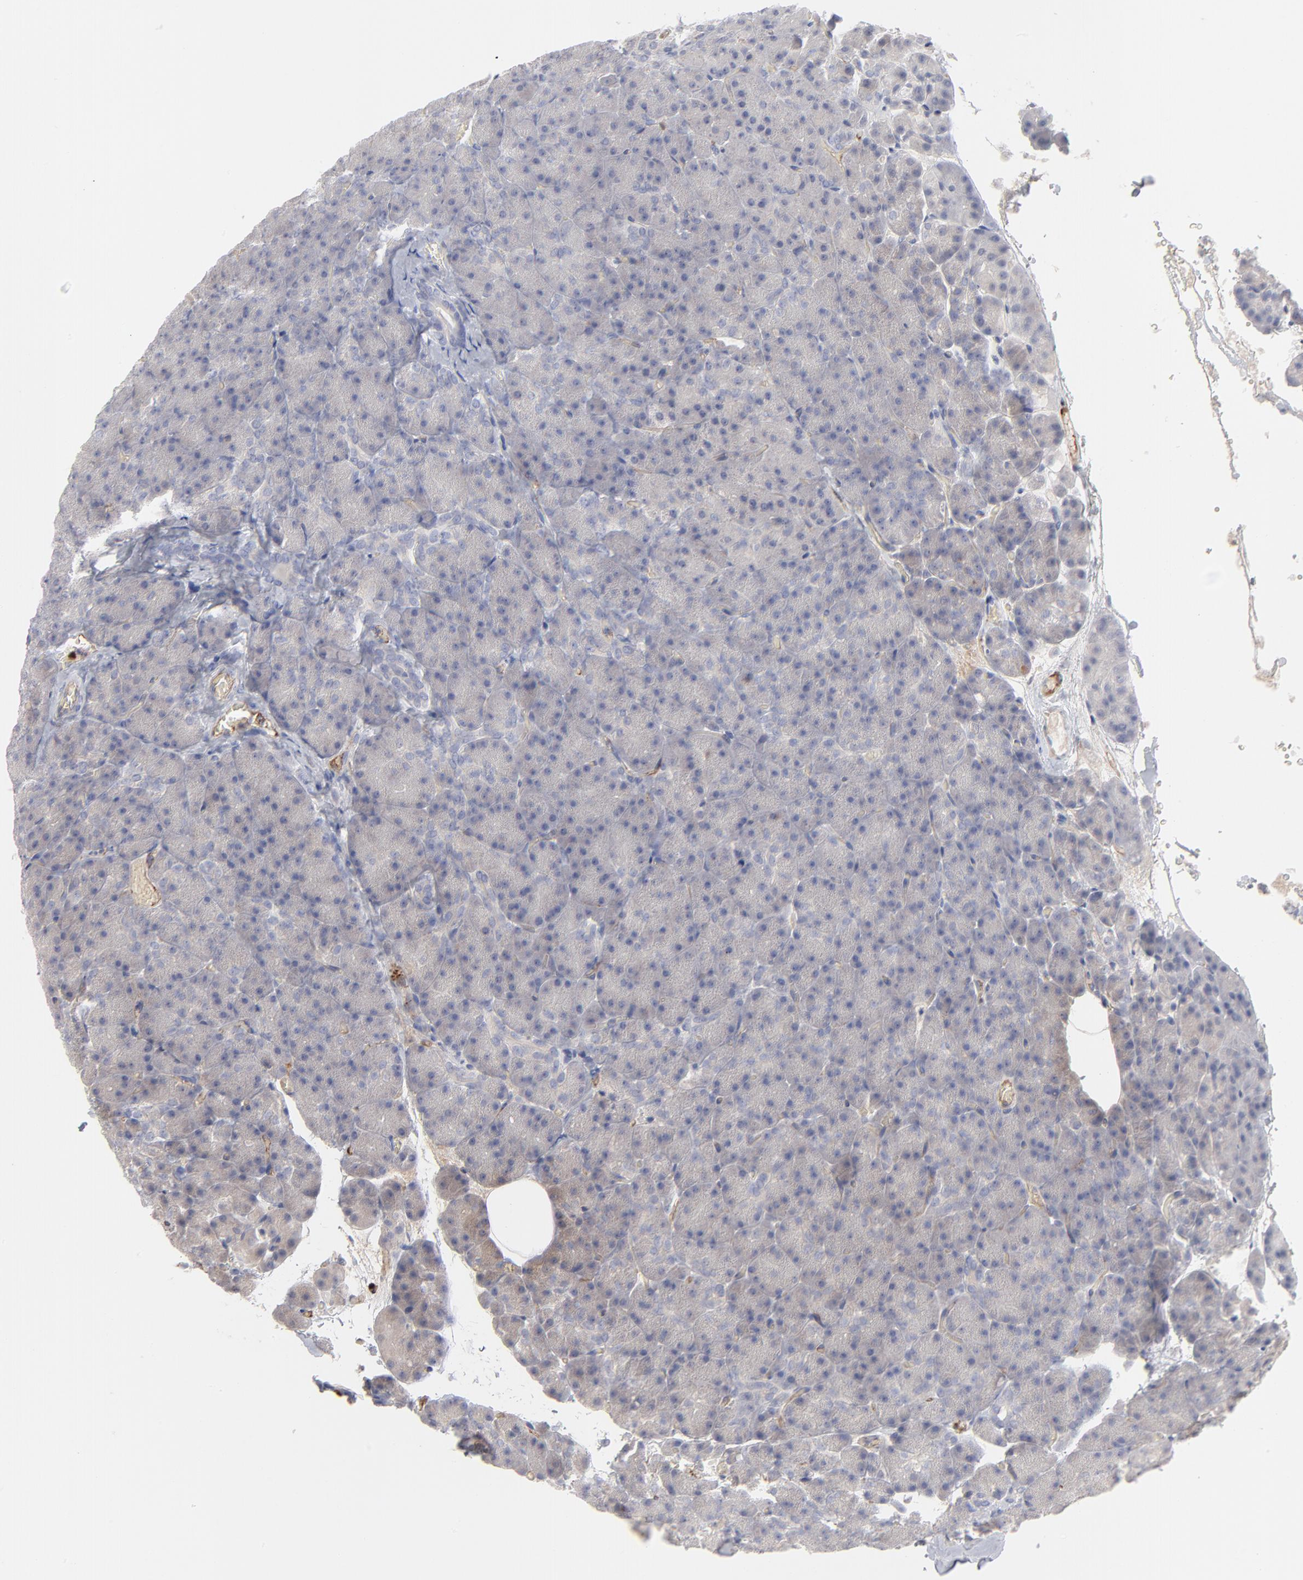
{"staining": {"intensity": "weak", "quantity": "<25%", "location": "cytoplasmic/membranous"}, "tissue": "pancreas", "cell_type": "Exocrine glandular cells", "image_type": "normal", "snomed": [{"axis": "morphology", "description": "Normal tissue, NOS"}, {"axis": "topography", "description": "Pancreas"}], "caption": "DAB (3,3'-diaminobenzidine) immunohistochemical staining of normal human pancreas demonstrates no significant staining in exocrine glandular cells.", "gene": "CCR3", "patient": {"sex": "female", "age": 35}}